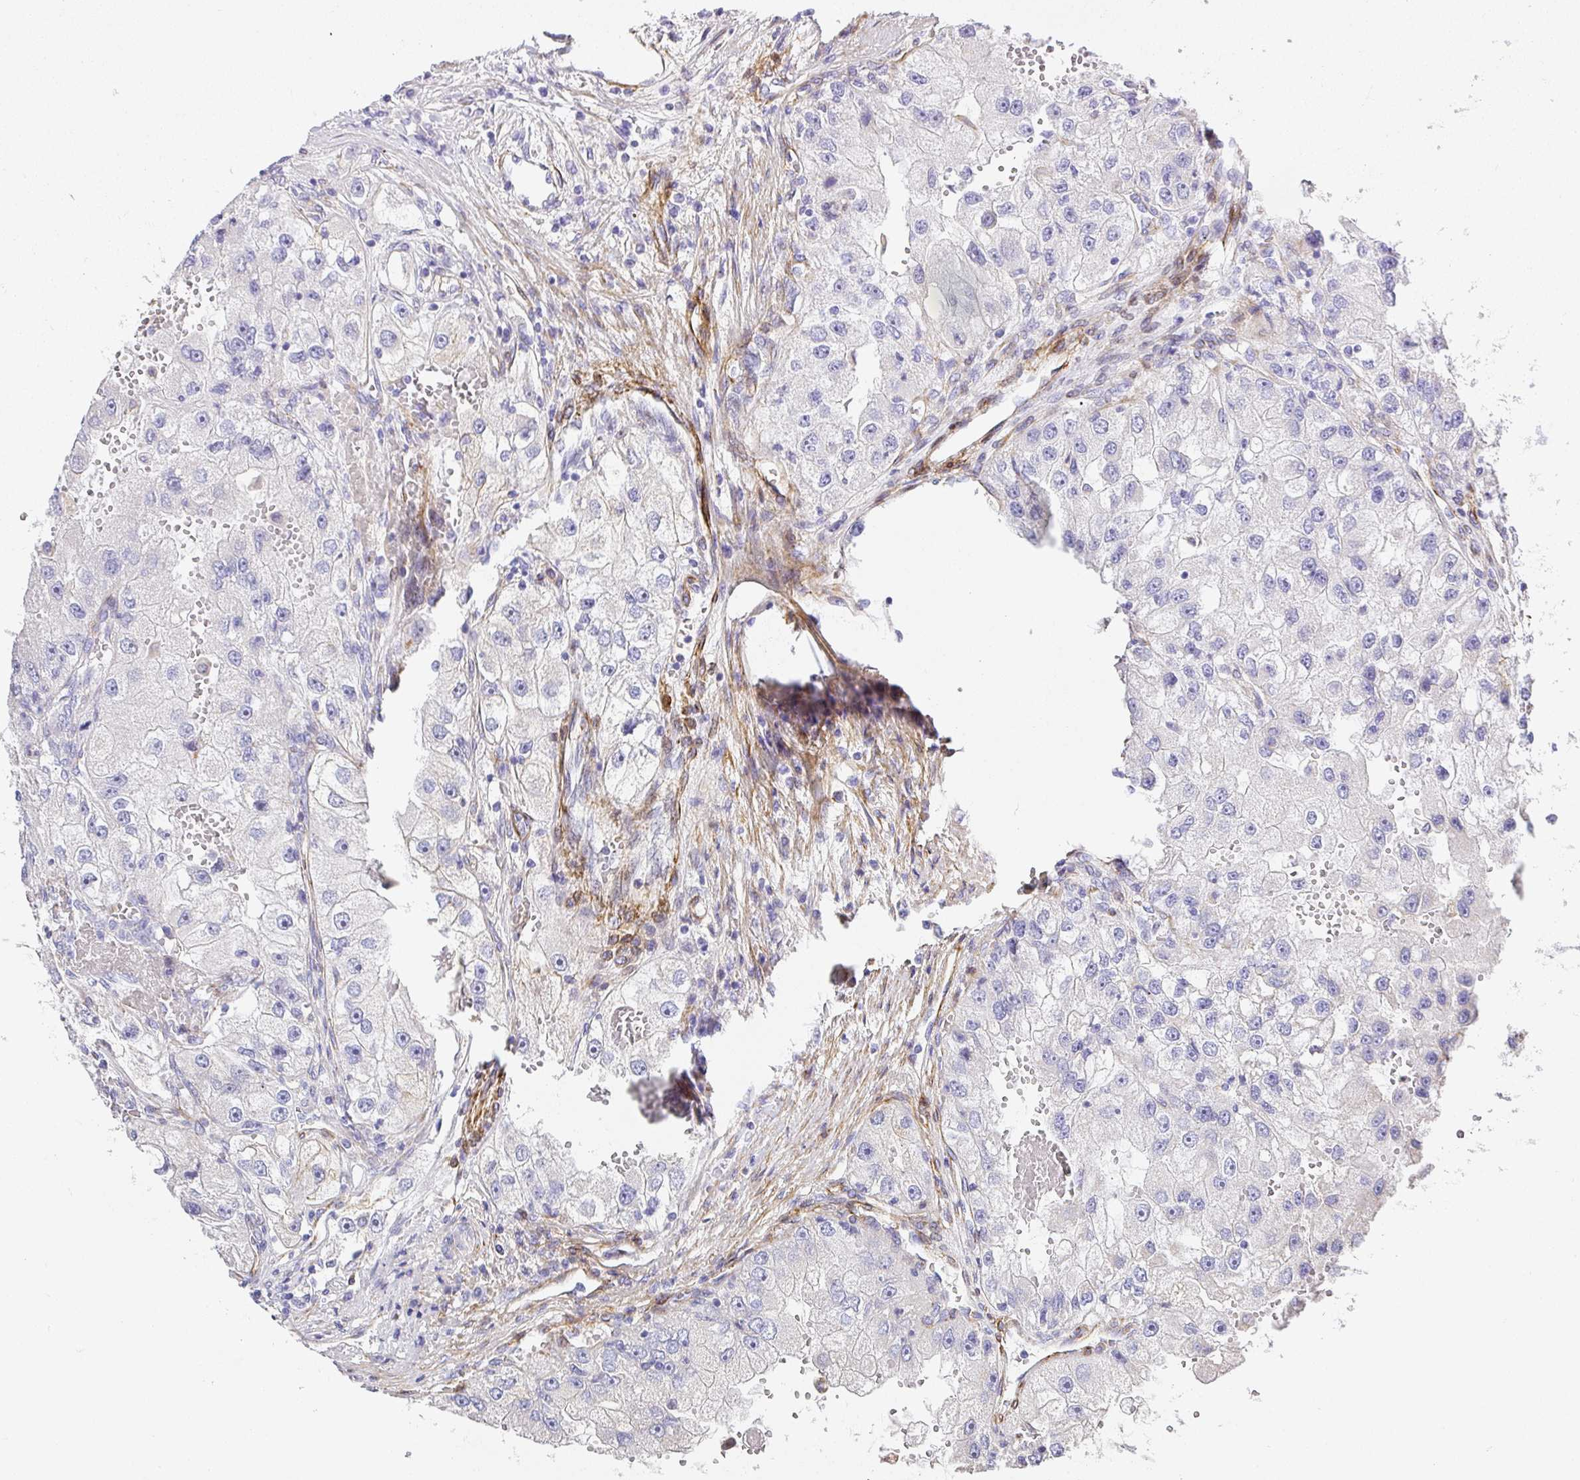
{"staining": {"intensity": "negative", "quantity": "none", "location": "none"}, "tissue": "renal cancer", "cell_type": "Tumor cells", "image_type": "cancer", "snomed": [{"axis": "morphology", "description": "Adenocarcinoma, NOS"}, {"axis": "topography", "description": "Kidney"}], "caption": "Renal cancer was stained to show a protein in brown. There is no significant expression in tumor cells.", "gene": "SLC25A17", "patient": {"sex": "male", "age": 63}}